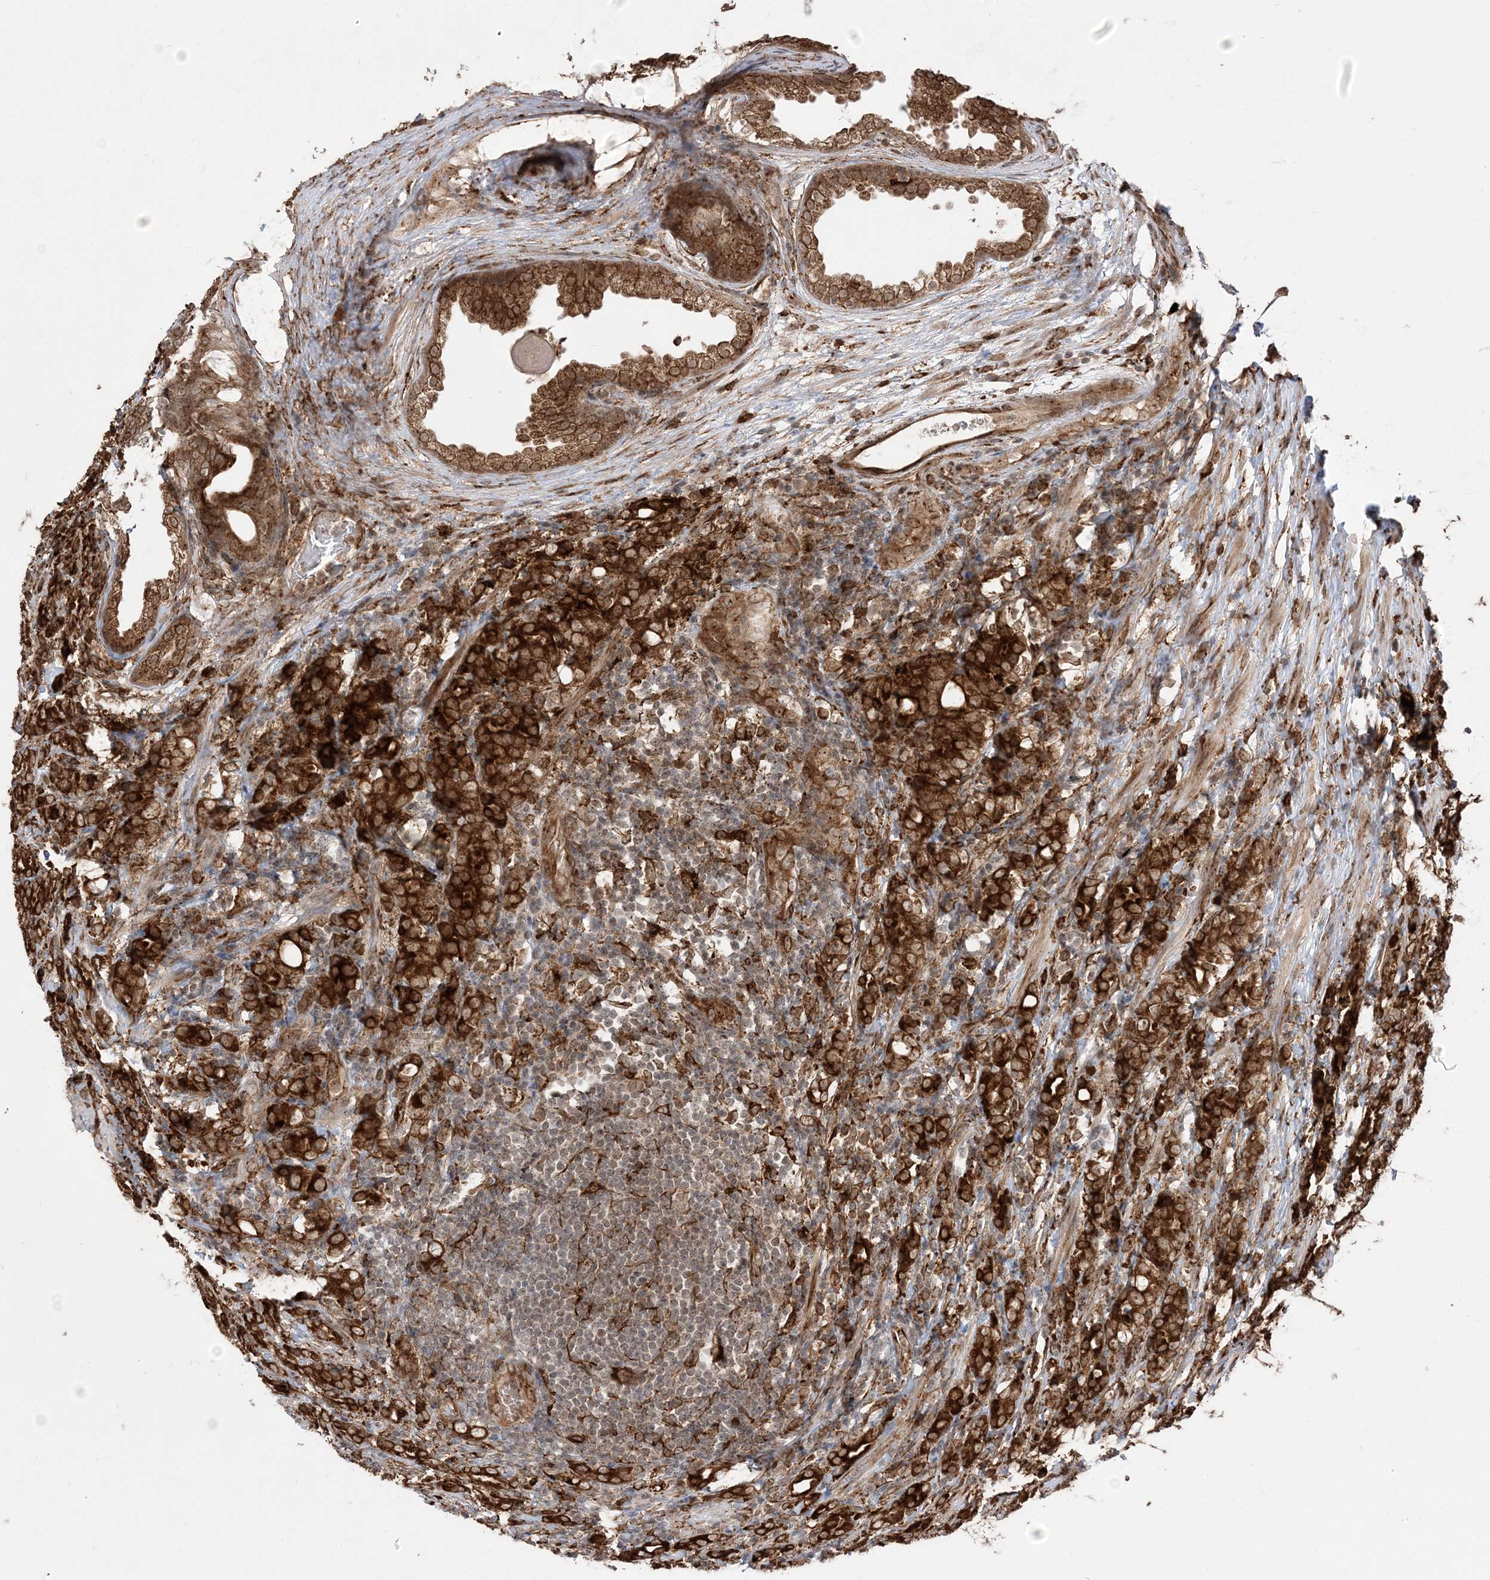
{"staining": {"intensity": "strong", "quantity": ">75%", "location": "cytoplasmic/membranous,nuclear"}, "tissue": "prostate cancer", "cell_type": "Tumor cells", "image_type": "cancer", "snomed": [{"axis": "morphology", "description": "Adenocarcinoma, High grade"}, {"axis": "topography", "description": "Prostate"}], "caption": "Immunohistochemistry (IHC) micrograph of high-grade adenocarcinoma (prostate) stained for a protein (brown), which displays high levels of strong cytoplasmic/membranous and nuclear expression in about >75% of tumor cells.", "gene": "EPC2", "patient": {"sex": "male", "age": 62}}